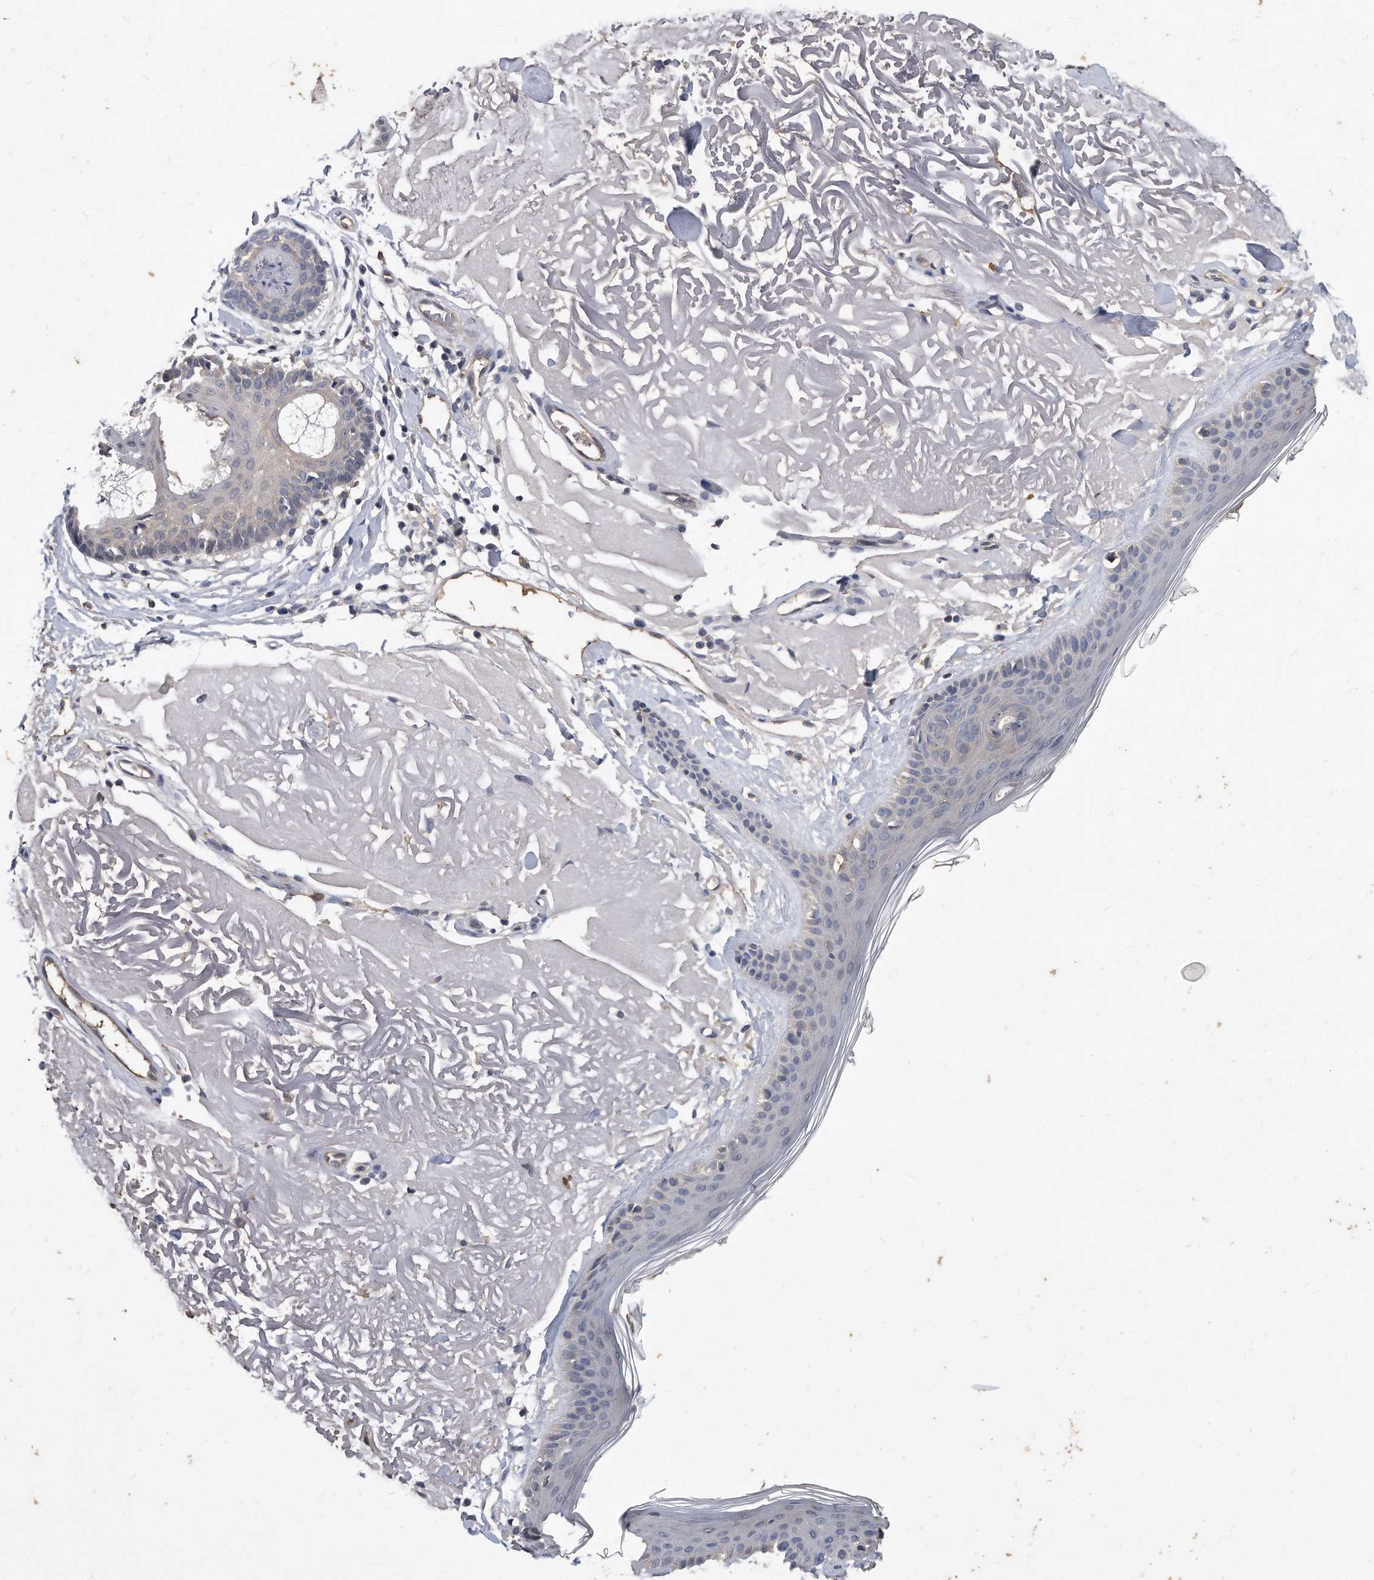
{"staining": {"intensity": "negative", "quantity": "none", "location": "none"}, "tissue": "skin", "cell_type": "Fibroblasts", "image_type": "normal", "snomed": [{"axis": "morphology", "description": "Normal tissue, NOS"}, {"axis": "topography", "description": "Skin"}, {"axis": "topography", "description": "Skeletal muscle"}], "caption": "Immunohistochemistry (IHC) of normal skin shows no expression in fibroblasts.", "gene": "HOMER3", "patient": {"sex": "male", "age": 83}}